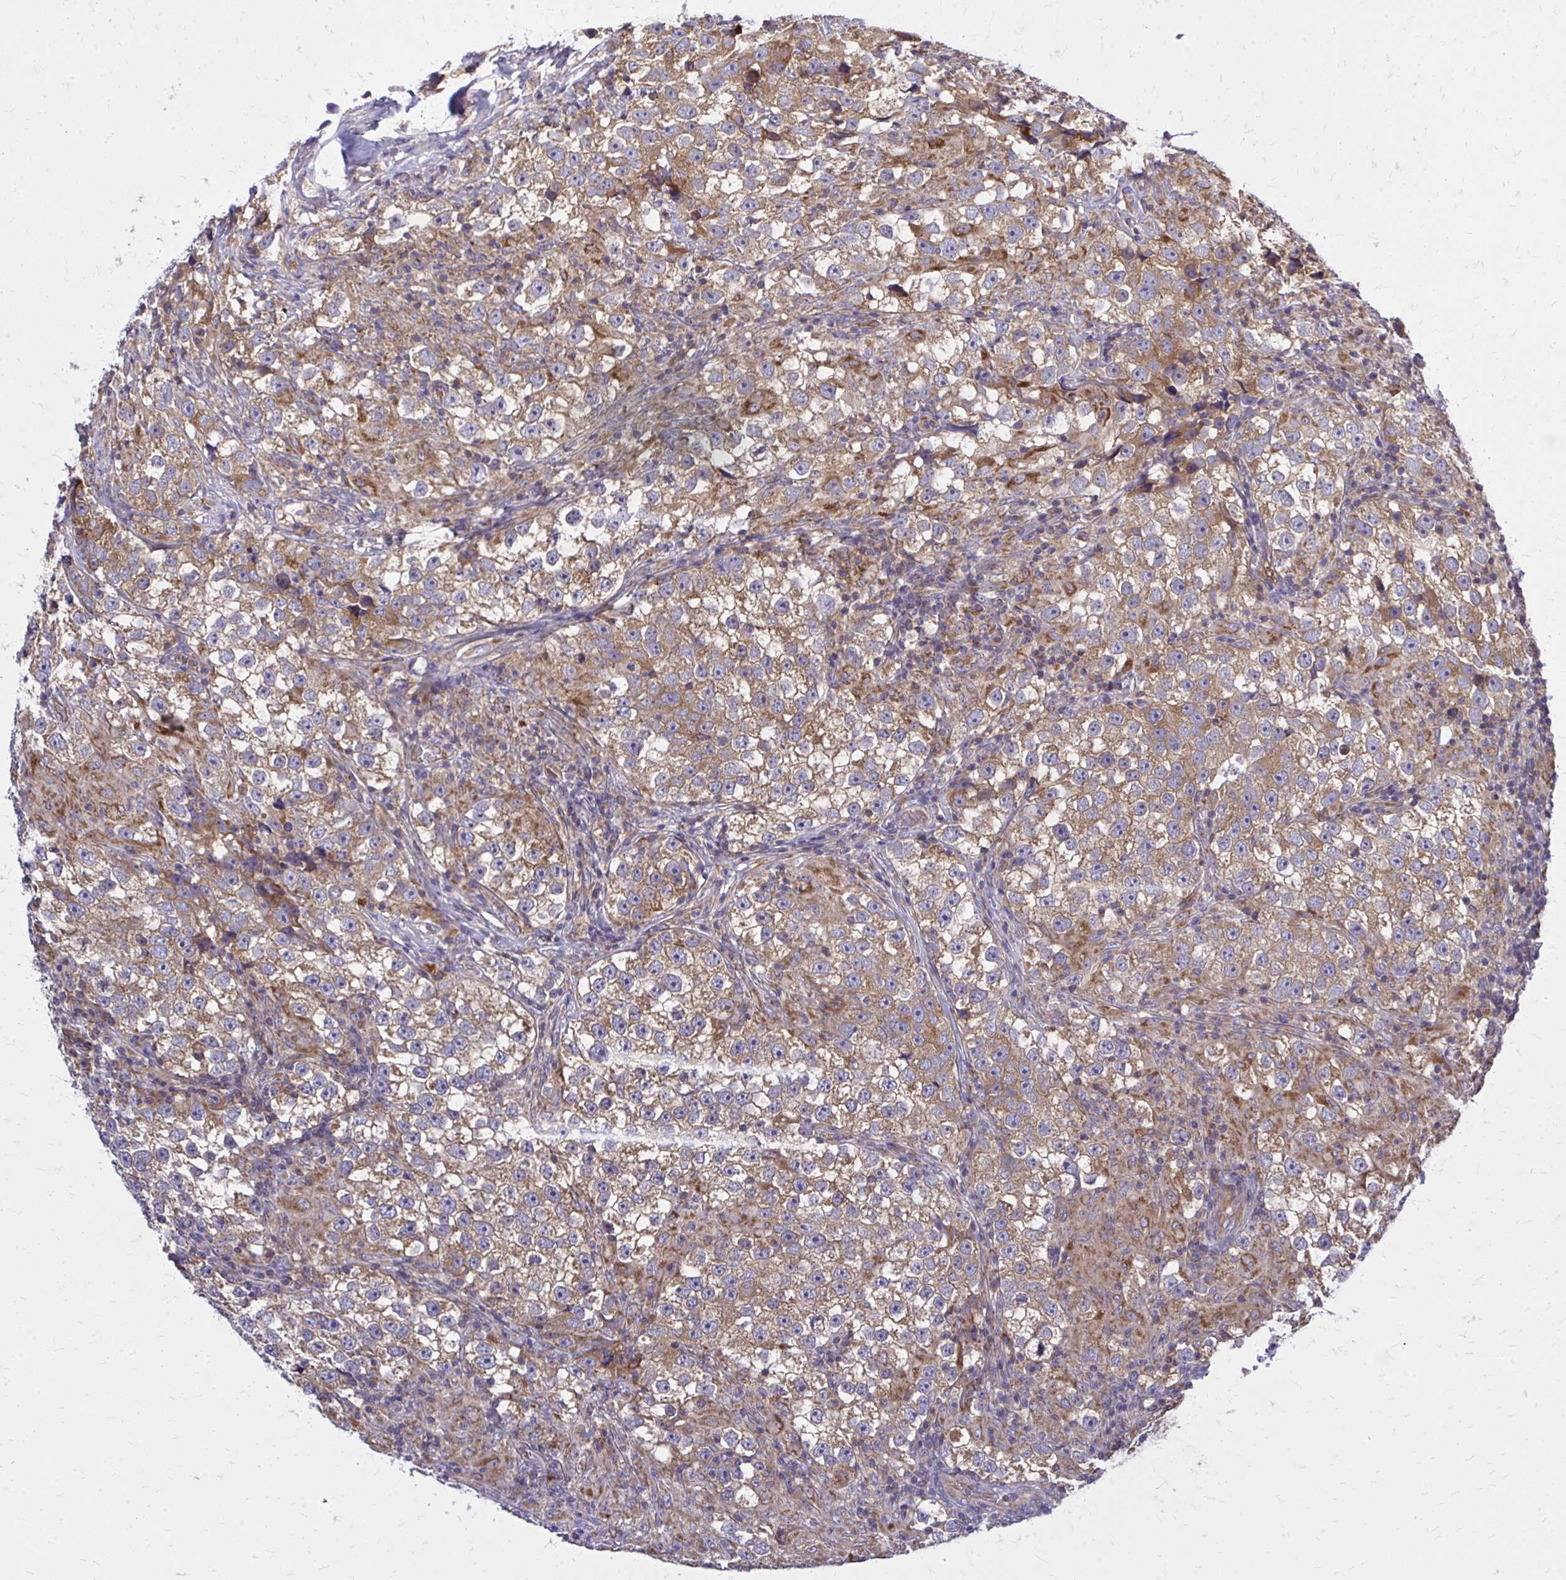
{"staining": {"intensity": "moderate", "quantity": ">75%", "location": "cytoplasmic/membranous"}, "tissue": "testis cancer", "cell_type": "Tumor cells", "image_type": "cancer", "snomed": [{"axis": "morphology", "description": "Seminoma, NOS"}, {"axis": "topography", "description": "Testis"}], "caption": "Testis cancer (seminoma) stained with a protein marker reveals moderate staining in tumor cells.", "gene": "PDK4", "patient": {"sex": "male", "age": 46}}